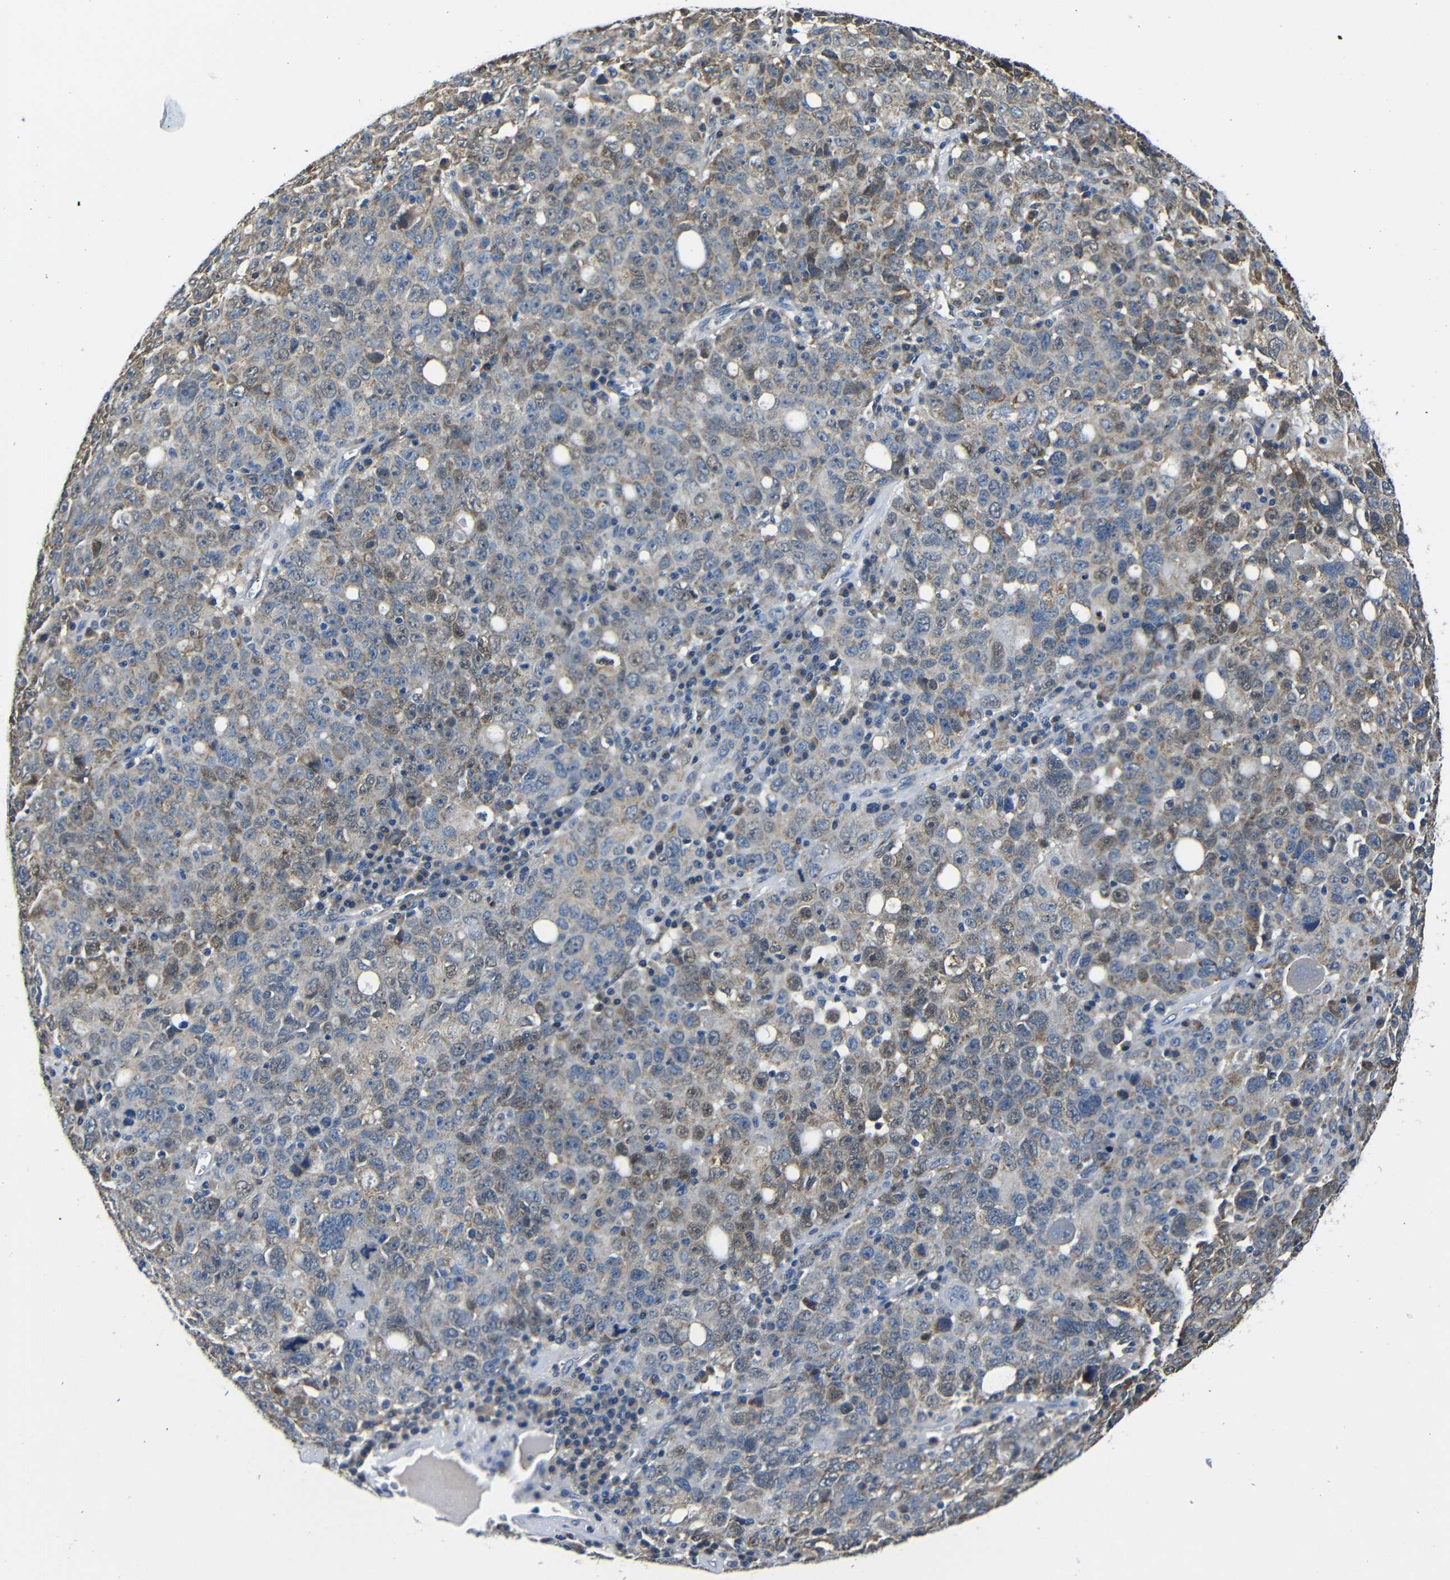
{"staining": {"intensity": "weak", "quantity": "25%-75%", "location": "cytoplasmic/membranous"}, "tissue": "ovarian cancer", "cell_type": "Tumor cells", "image_type": "cancer", "snomed": [{"axis": "morphology", "description": "Carcinoma, endometroid"}, {"axis": "topography", "description": "Ovary"}], "caption": "Immunohistochemistry micrograph of neoplastic tissue: ovarian endometroid carcinoma stained using IHC exhibits low levels of weak protein expression localized specifically in the cytoplasmic/membranous of tumor cells, appearing as a cytoplasmic/membranous brown color.", "gene": "FKBP14", "patient": {"sex": "female", "age": 62}}